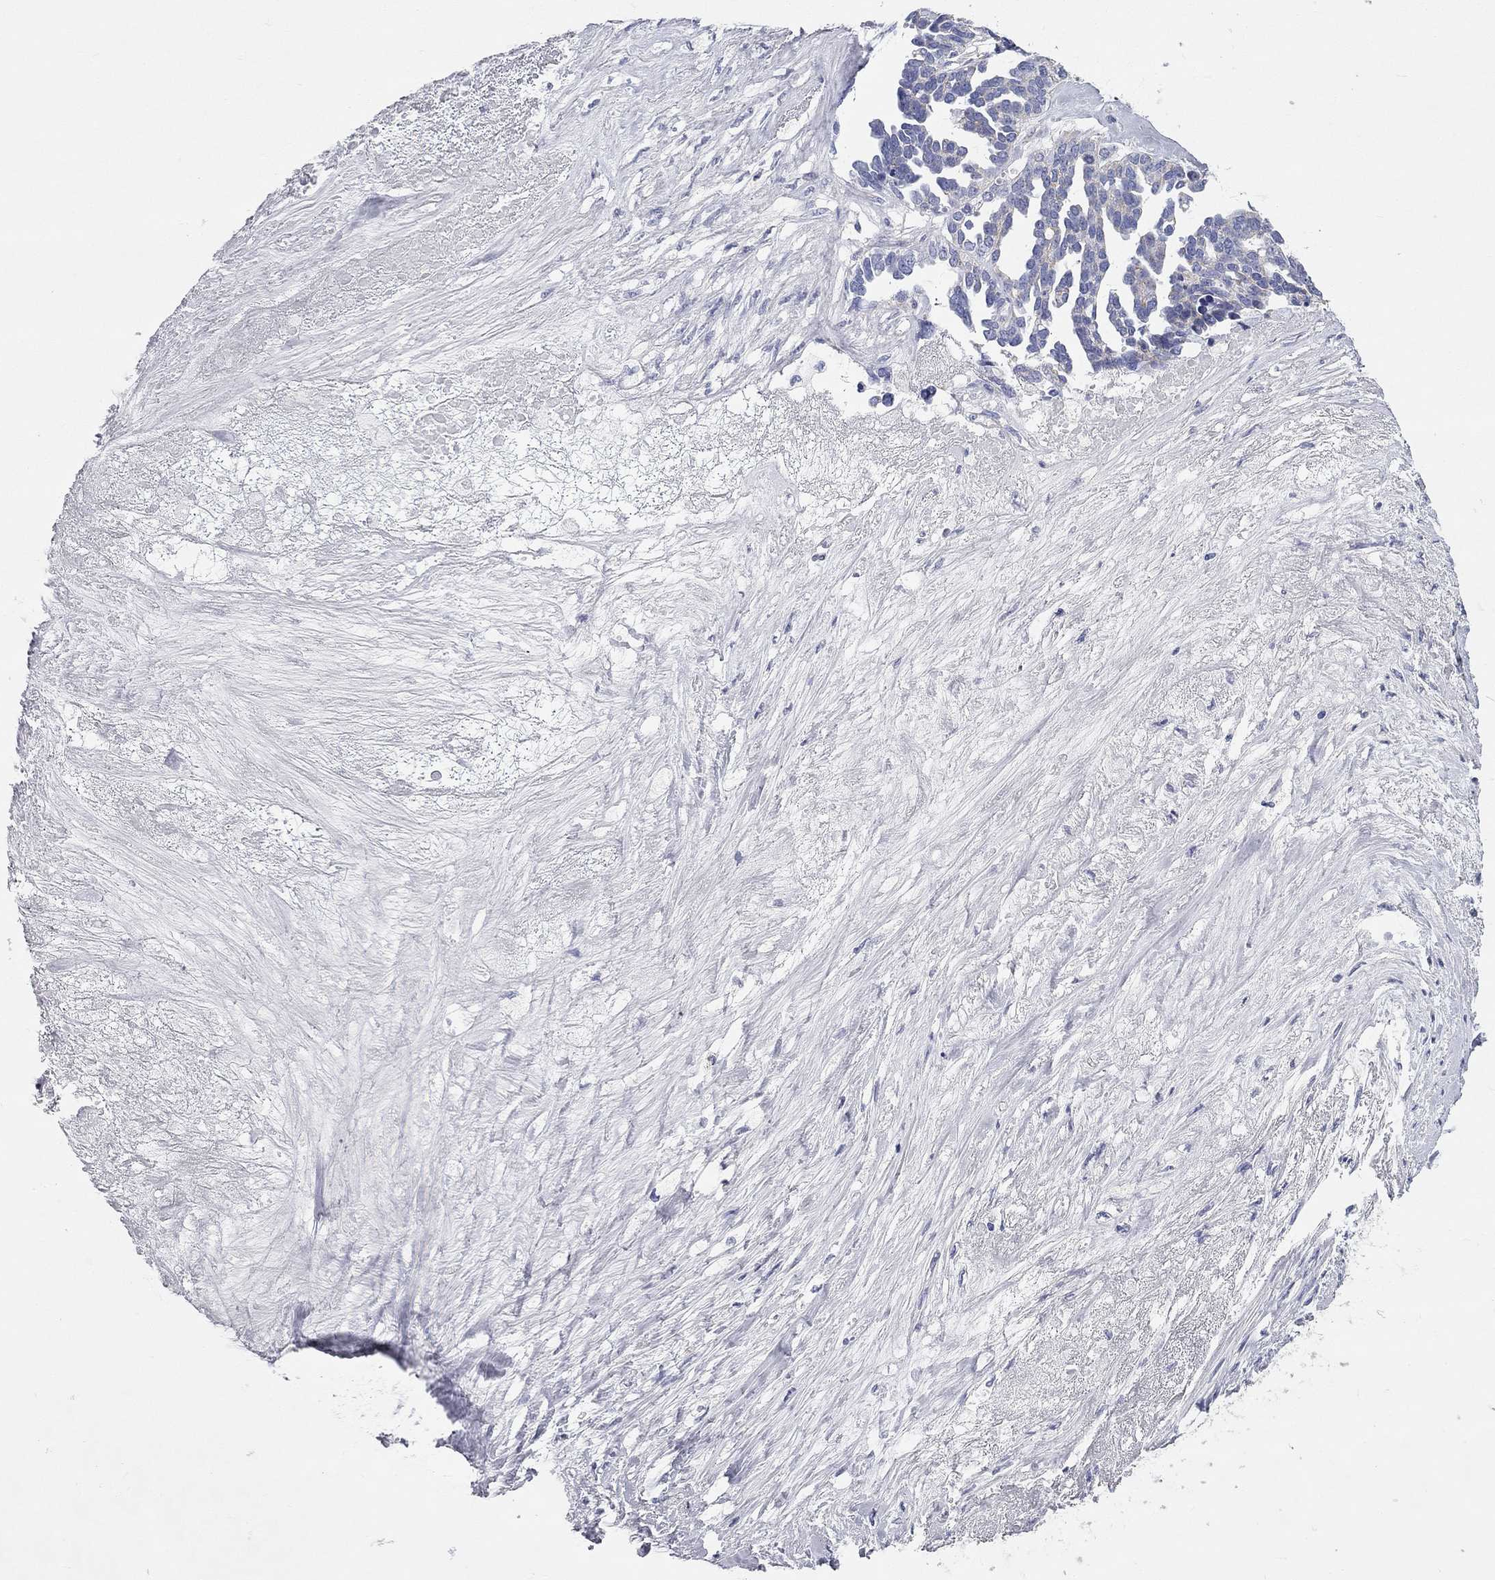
{"staining": {"intensity": "negative", "quantity": "none", "location": "none"}, "tissue": "ovarian cancer", "cell_type": "Tumor cells", "image_type": "cancer", "snomed": [{"axis": "morphology", "description": "Cystadenocarcinoma, serous, NOS"}, {"axis": "topography", "description": "Ovary"}], "caption": "IHC photomicrograph of neoplastic tissue: serous cystadenocarcinoma (ovarian) stained with DAB (3,3'-diaminobenzidine) shows no significant protein staining in tumor cells. (Immunohistochemistry (ihc), brightfield microscopy, high magnification).", "gene": "CFAP161", "patient": {"sex": "female", "age": 54}}